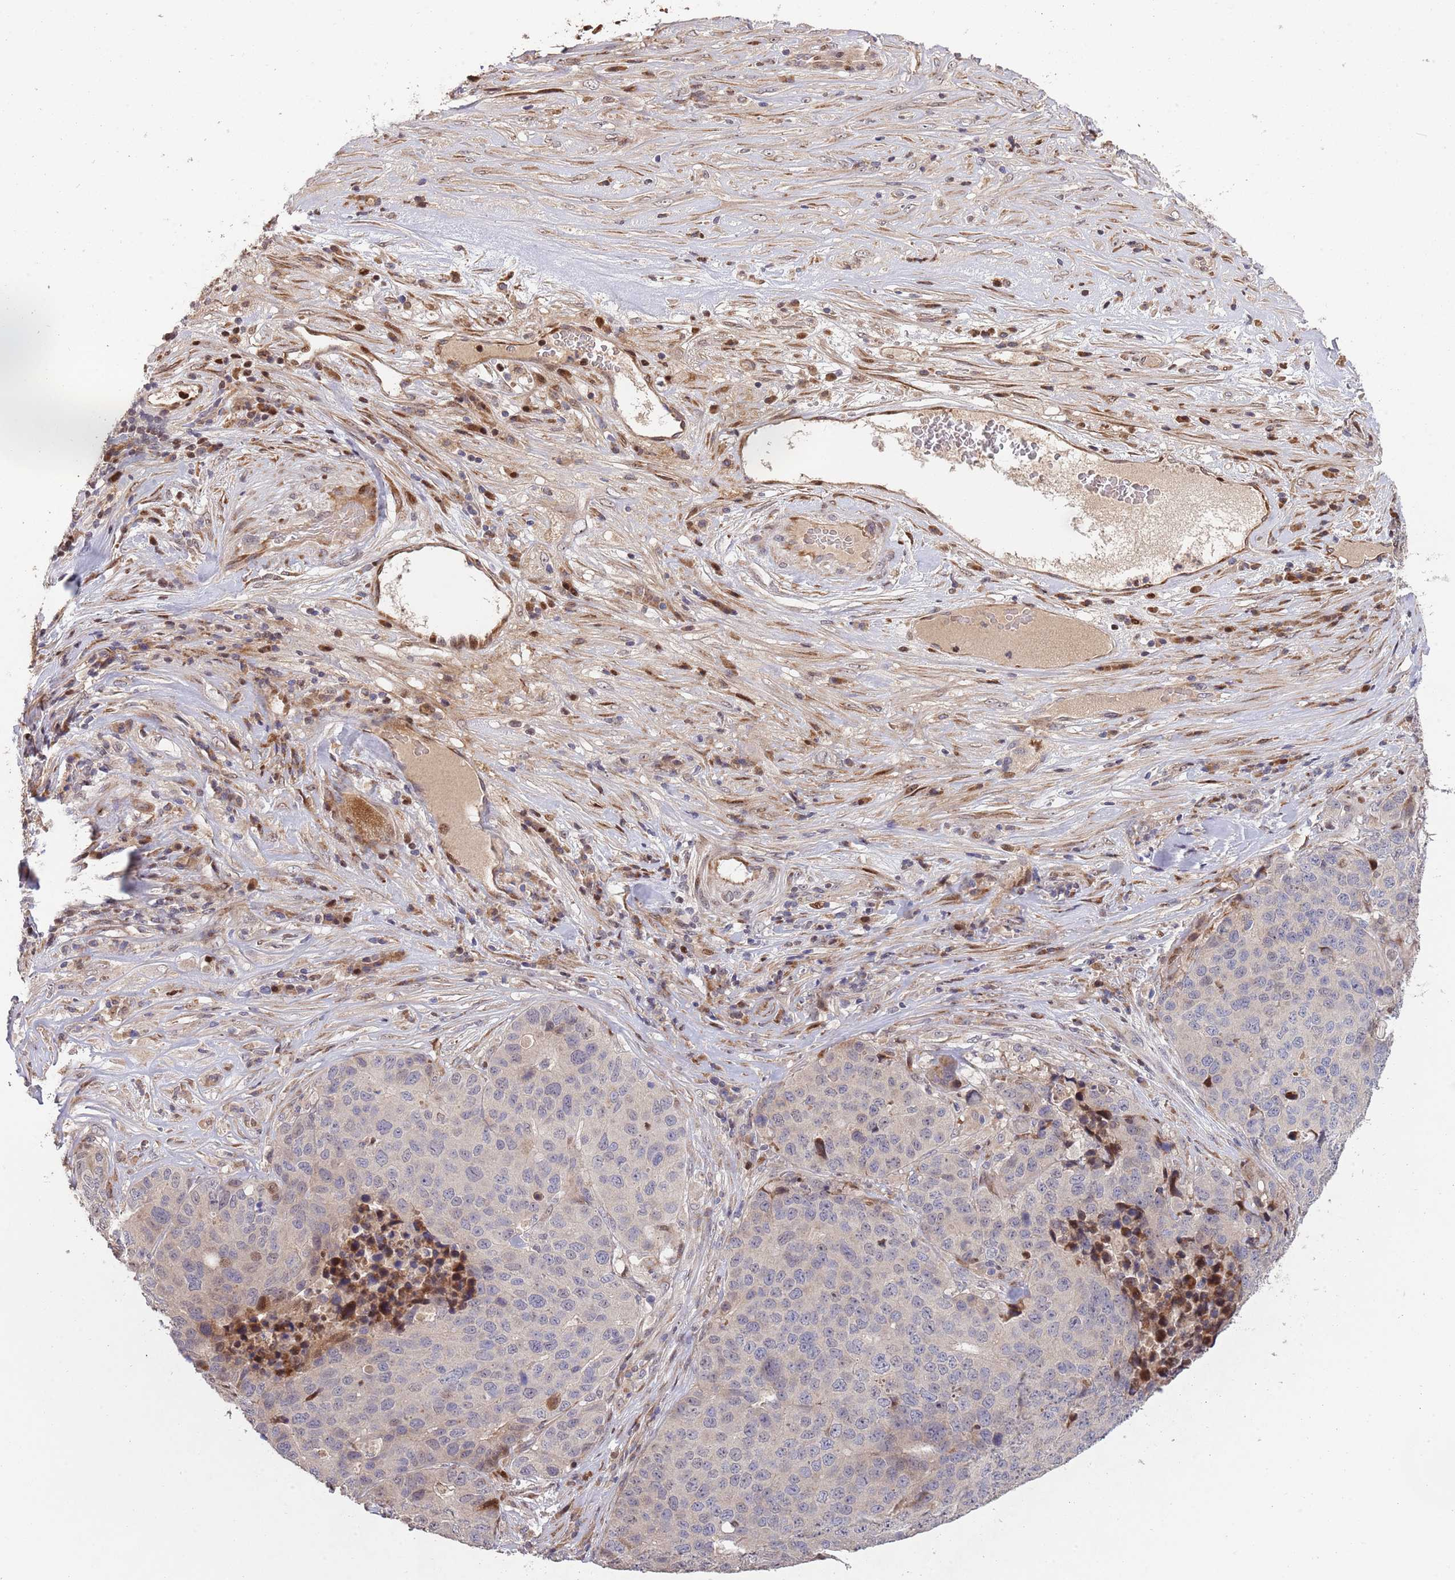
{"staining": {"intensity": "negative", "quantity": "none", "location": "none"}, "tissue": "stomach cancer", "cell_type": "Tumor cells", "image_type": "cancer", "snomed": [{"axis": "morphology", "description": "Adenocarcinoma, NOS"}, {"axis": "topography", "description": "Stomach"}], "caption": "DAB immunohistochemical staining of human stomach cancer (adenocarcinoma) demonstrates no significant expression in tumor cells.", "gene": "SYNDIG1L", "patient": {"sex": "male", "age": 71}}